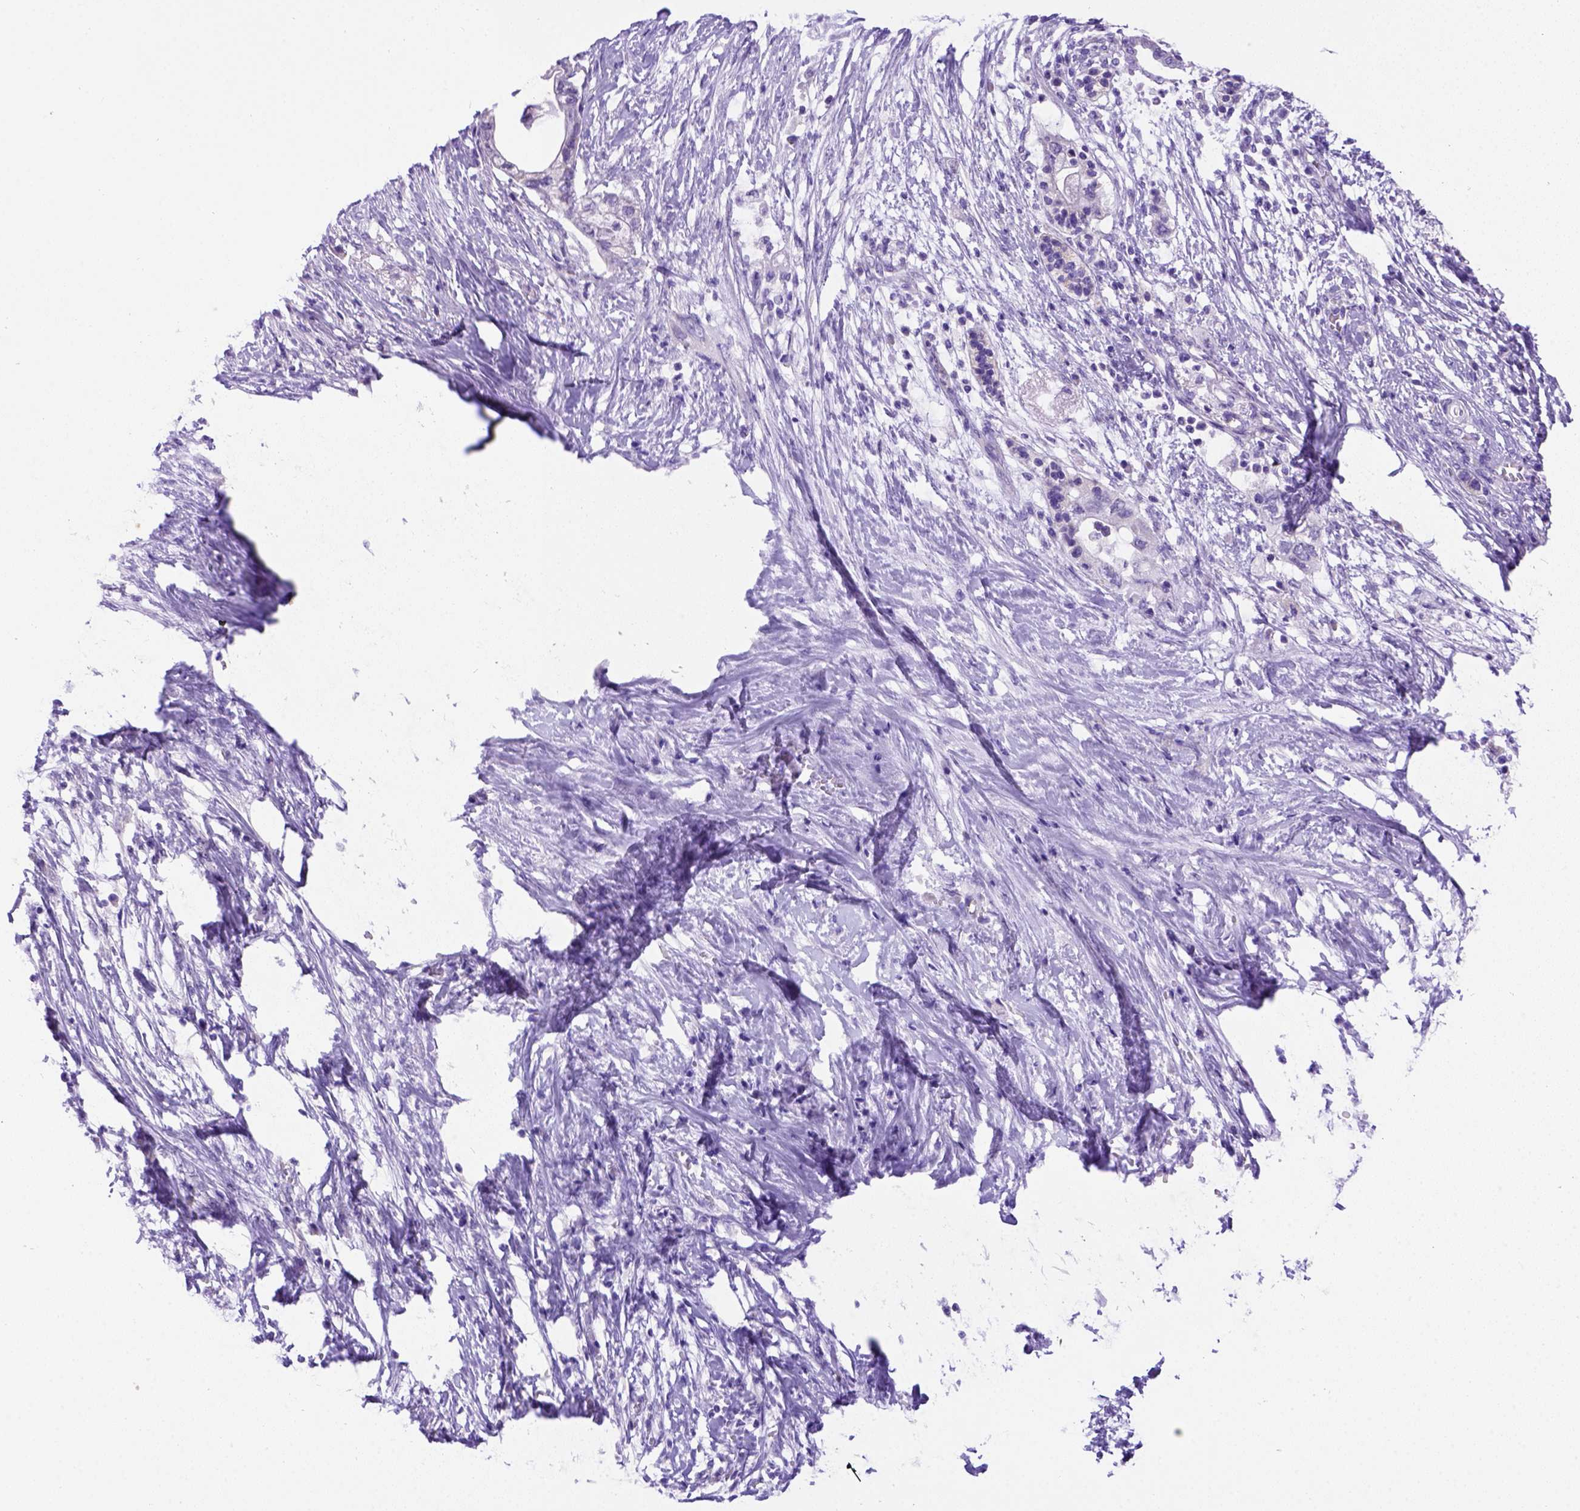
{"staining": {"intensity": "negative", "quantity": "none", "location": "none"}, "tissue": "pancreatic cancer", "cell_type": "Tumor cells", "image_type": "cancer", "snomed": [{"axis": "morphology", "description": "Adenocarcinoma, NOS"}, {"axis": "topography", "description": "Pancreas"}], "caption": "Immunohistochemistry of pancreatic adenocarcinoma reveals no expression in tumor cells.", "gene": "FOXI1", "patient": {"sex": "female", "age": 72}}